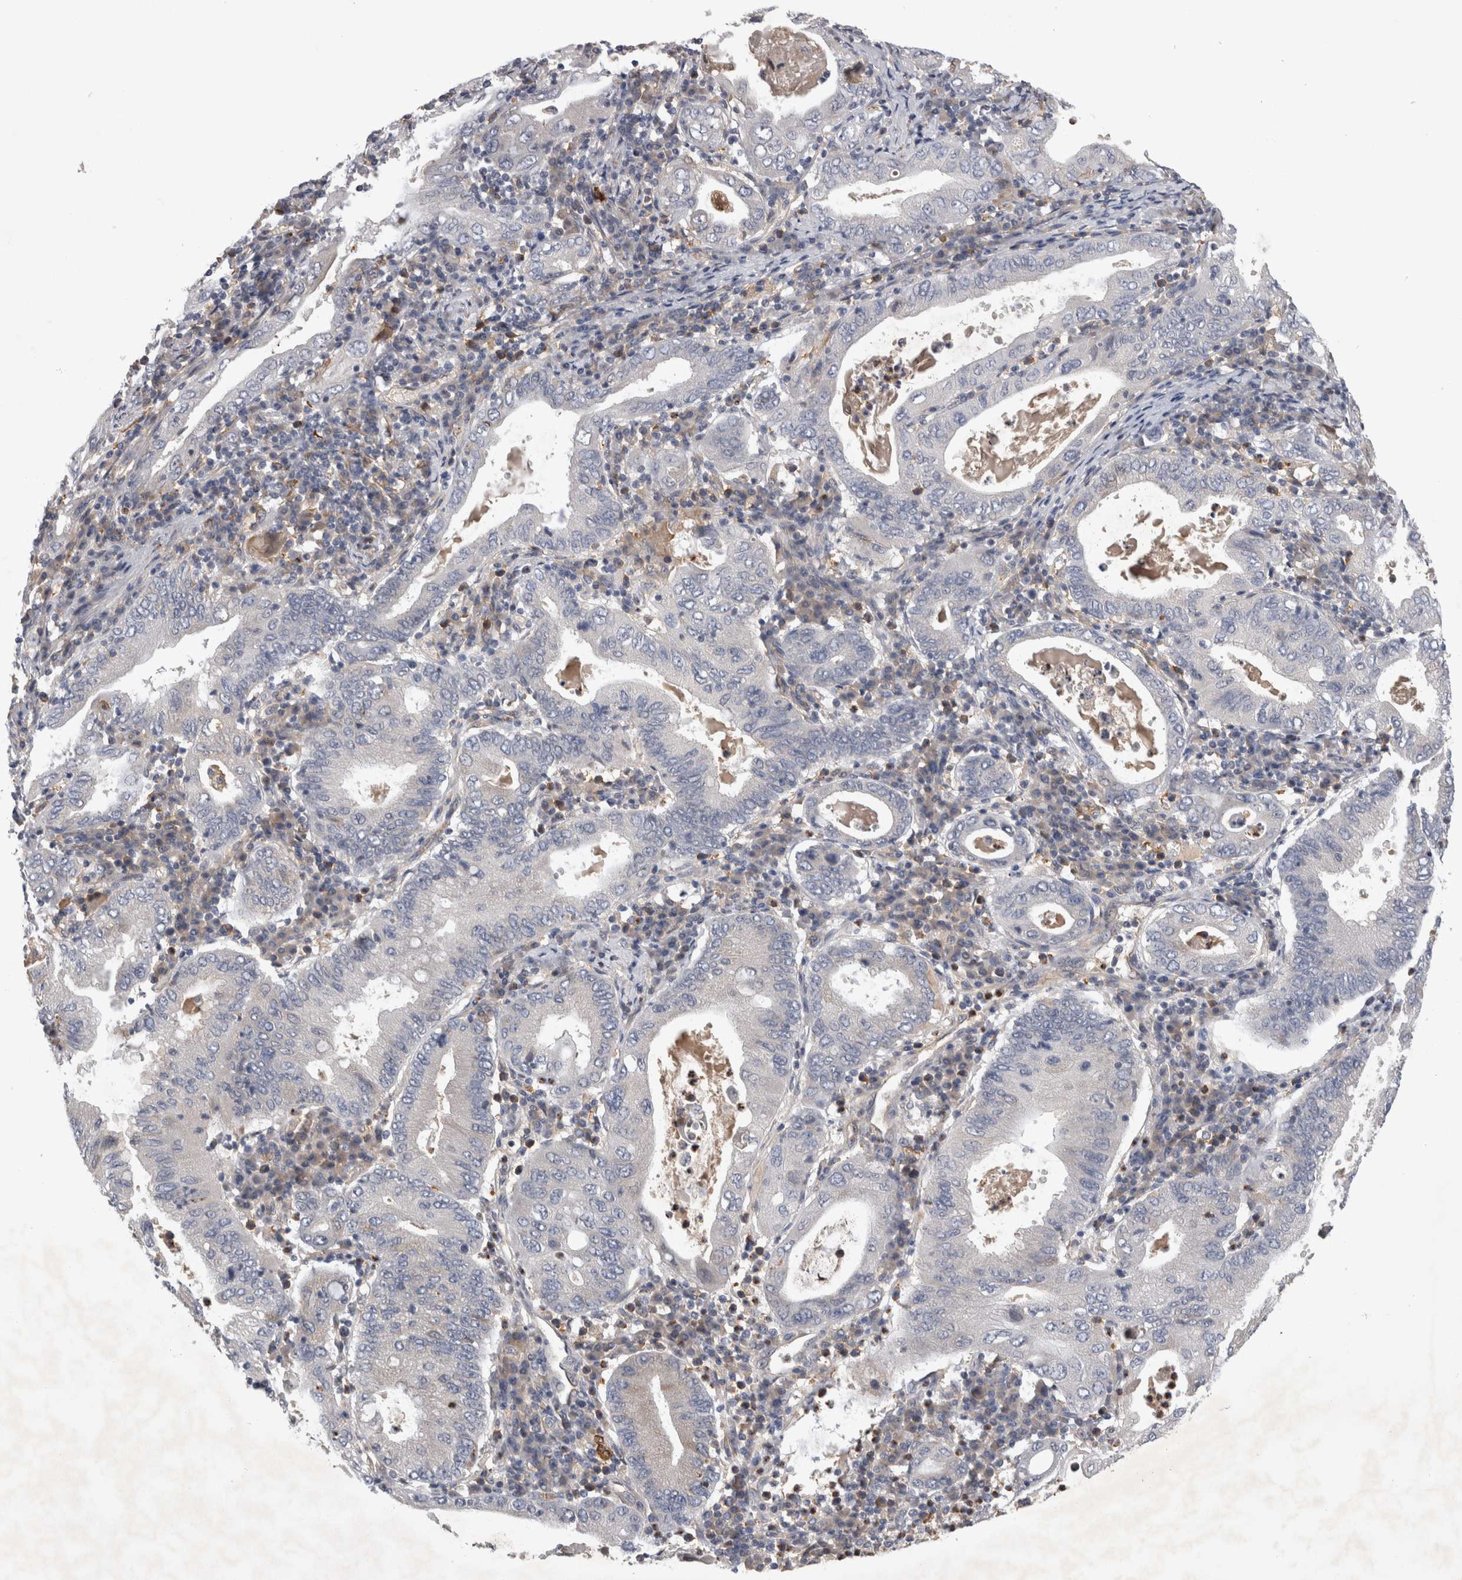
{"staining": {"intensity": "negative", "quantity": "none", "location": "none"}, "tissue": "stomach cancer", "cell_type": "Tumor cells", "image_type": "cancer", "snomed": [{"axis": "morphology", "description": "Normal tissue, NOS"}, {"axis": "morphology", "description": "Adenocarcinoma, NOS"}, {"axis": "topography", "description": "Esophagus"}, {"axis": "topography", "description": "Stomach, upper"}, {"axis": "topography", "description": "Peripheral nerve tissue"}], "caption": "Immunohistochemical staining of stomach cancer shows no significant positivity in tumor cells. (DAB IHC visualized using brightfield microscopy, high magnification).", "gene": "ANKFY1", "patient": {"sex": "male", "age": 62}}